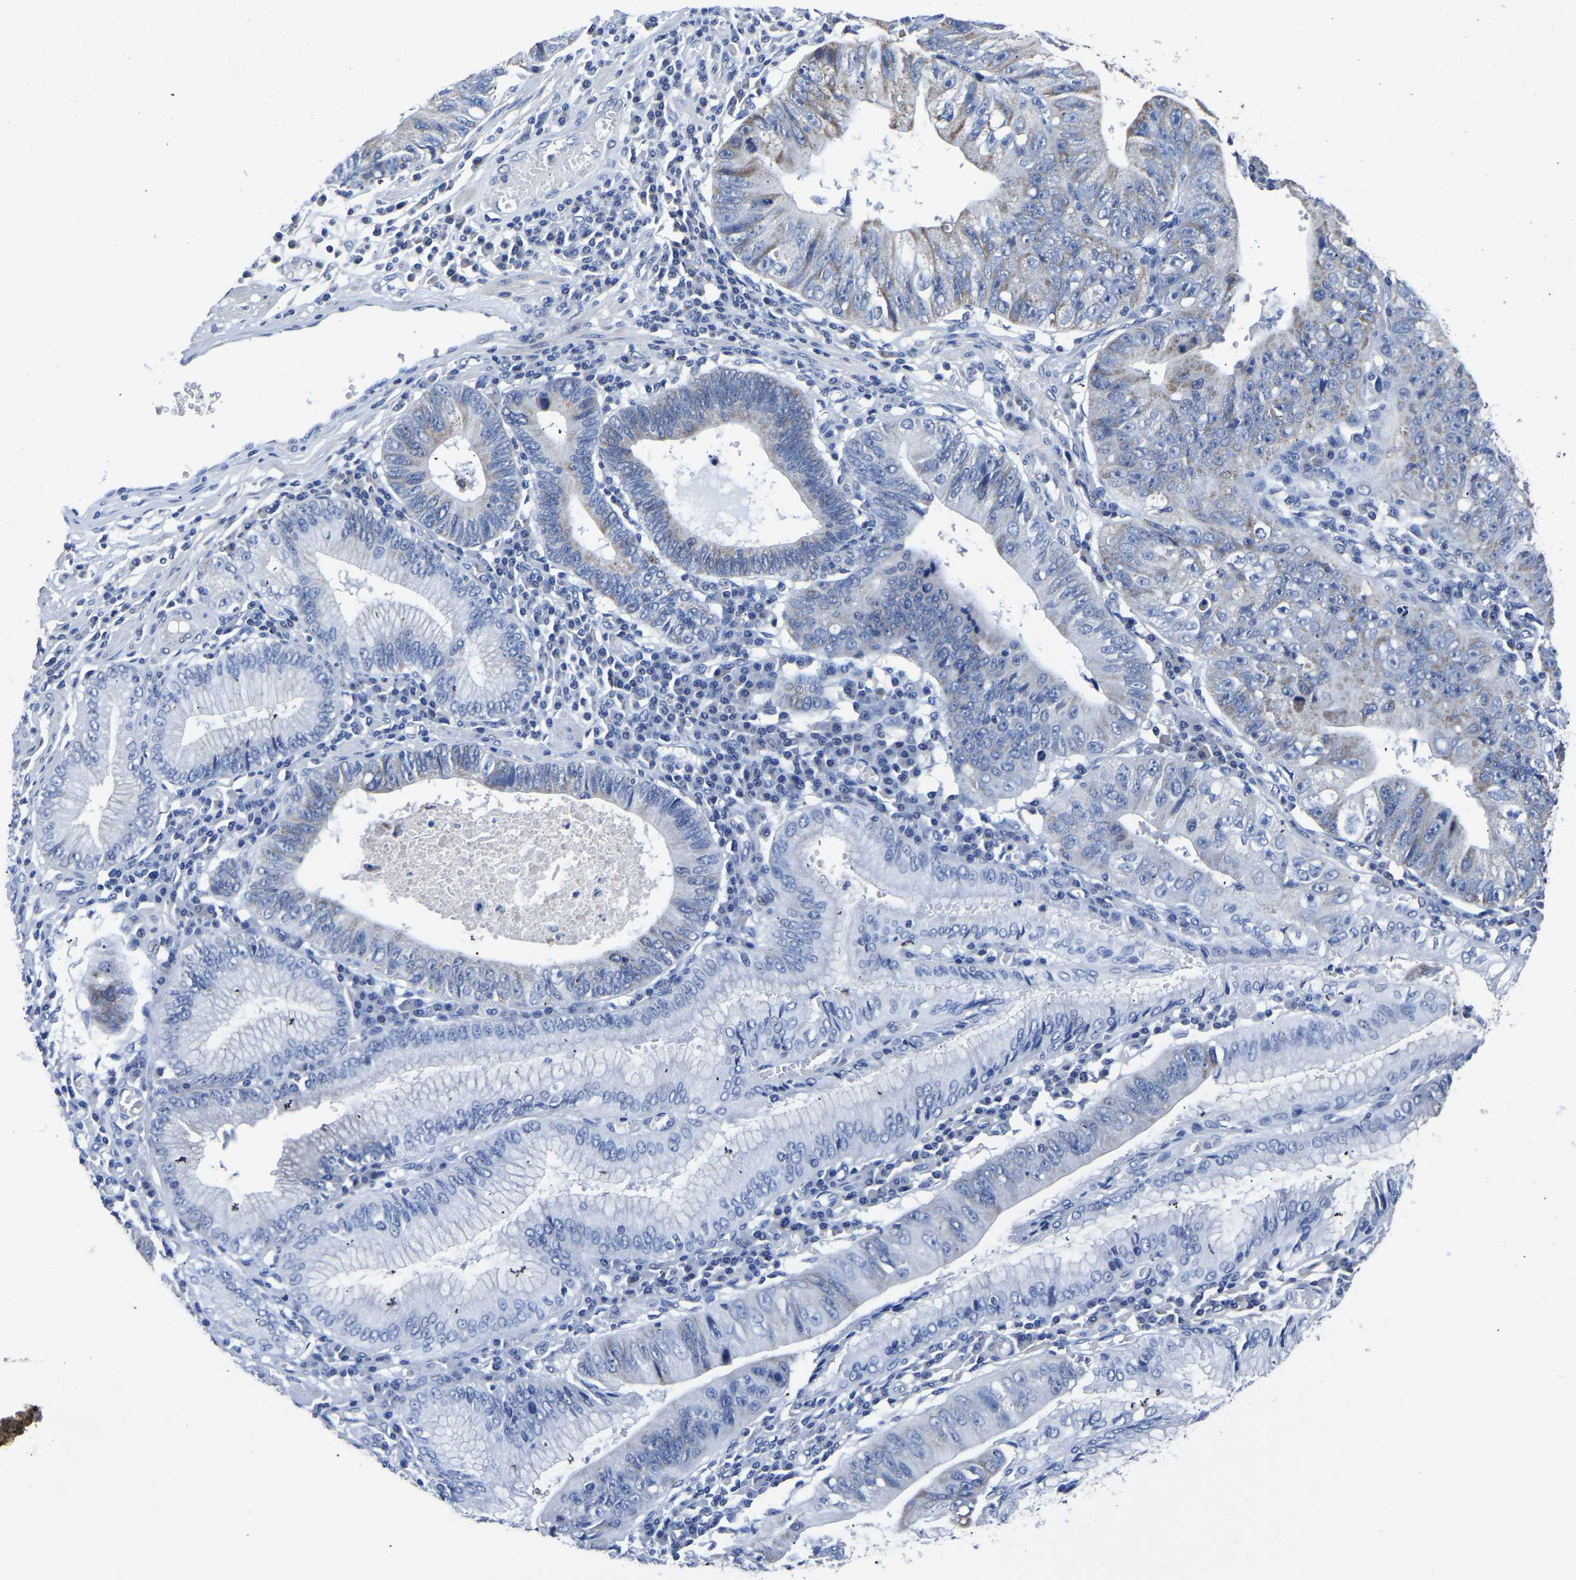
{"staining": {"intensity": "weak", "quantity": "<25%", "location": "cytoplasmic/membranous"}, "tissue": "stomach cancer", "cell_type": "Tumor cells", "image_type": "cancer", "snomed": [{"axis": "morphology", "description": "Adenocarcinoma, NOS"}, {"axis": "topography", "description": "Stomach"}], "caption": "Immunohistochemistry (IHC) image of neoplastic tissue: stomach cancer stained with DAB demonstrates no significant protein expression in tumor cells.", "gene": "FGD5", "patient": {"sex": "male", "age": 59}}